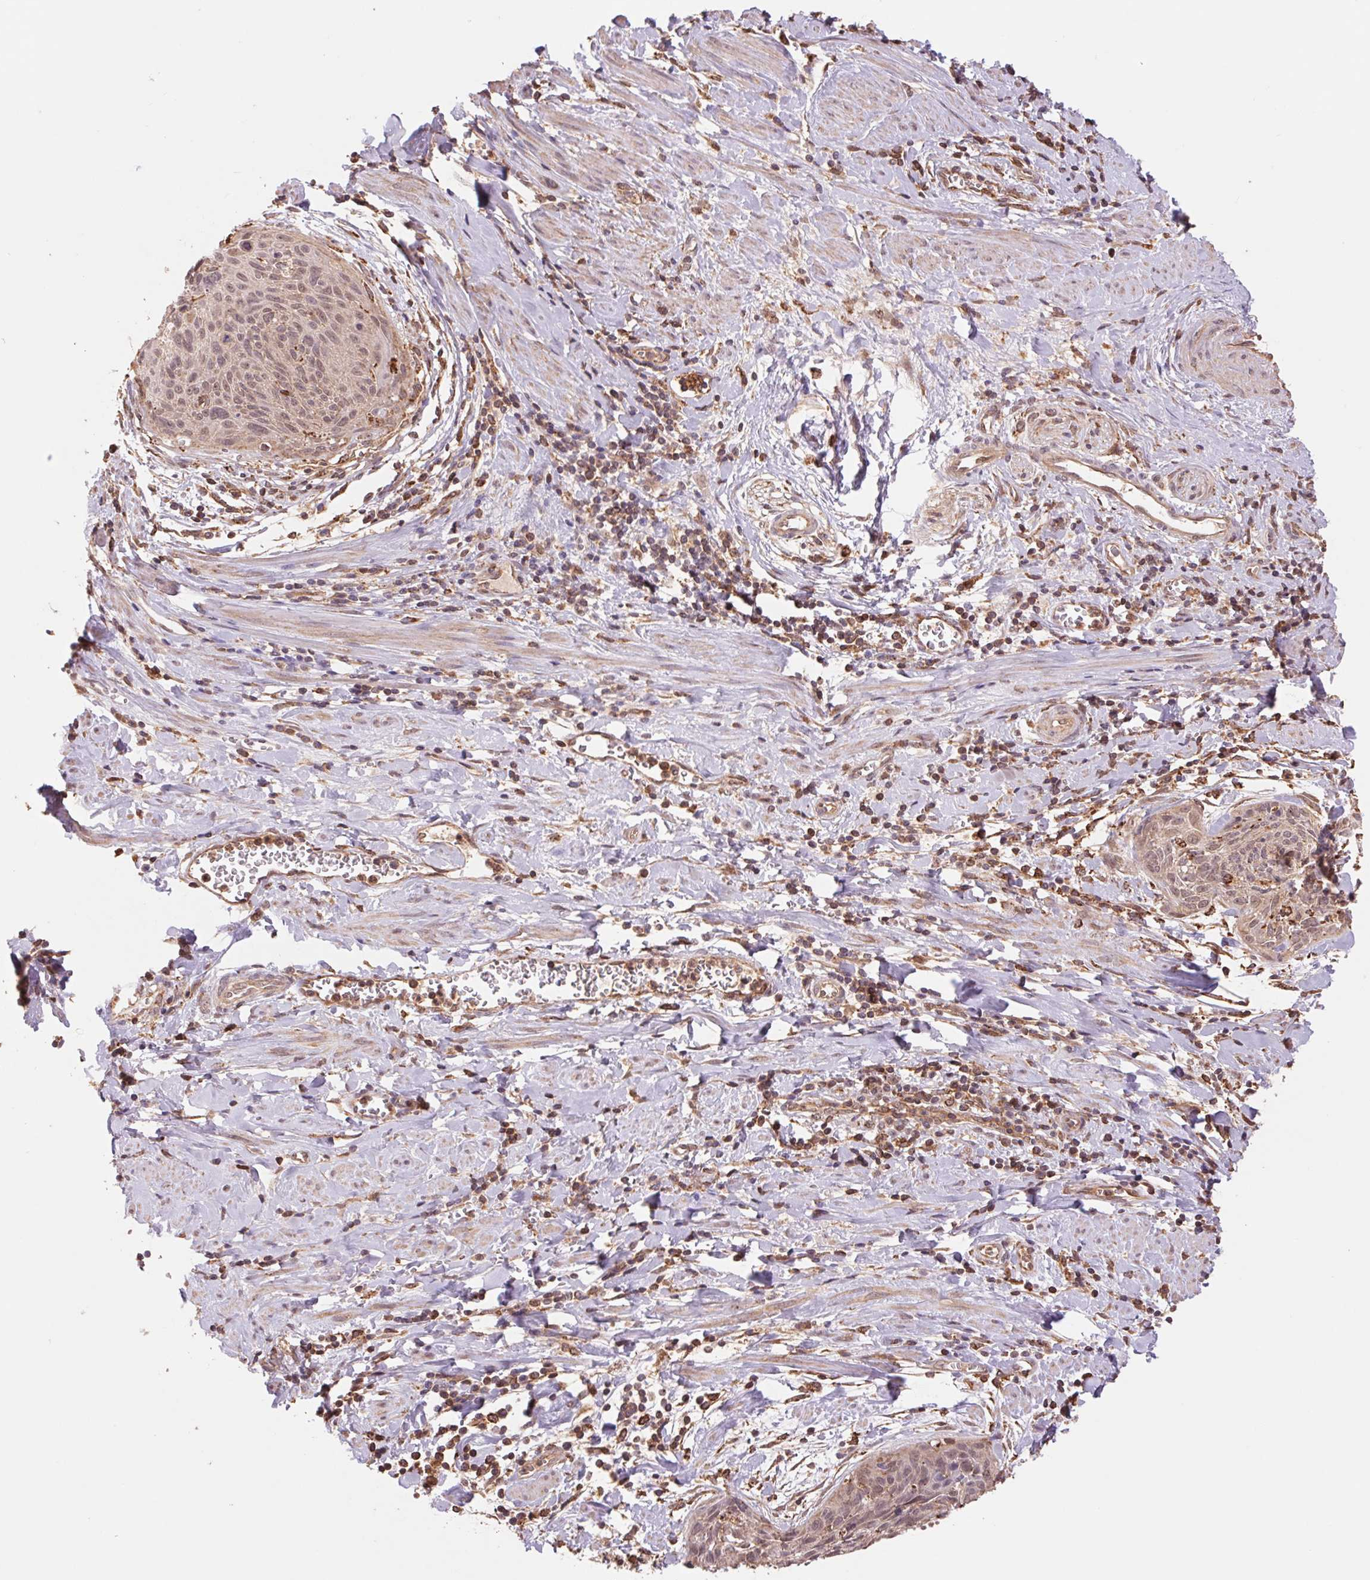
{"staining": {"intensity": "weak", "quantity": "<25%", "location": "cytoplasmic/membranous"}, "tissue": "cervical cancer", "cell_type": "Tumor cells", "image_type": "cancer", "snomed": [{"axis": "morphology", "description": "Squamous cell carcinoma, NOS"}, {"axis": "topography", "description": "Cervix"}], "caption": "Immunohistochemistry of cervical cancer (squamous cell carcinoma) shows no positivity in tumor cells.", "gene": "URM1", "patient": {"sex": "female", "age": 55}}